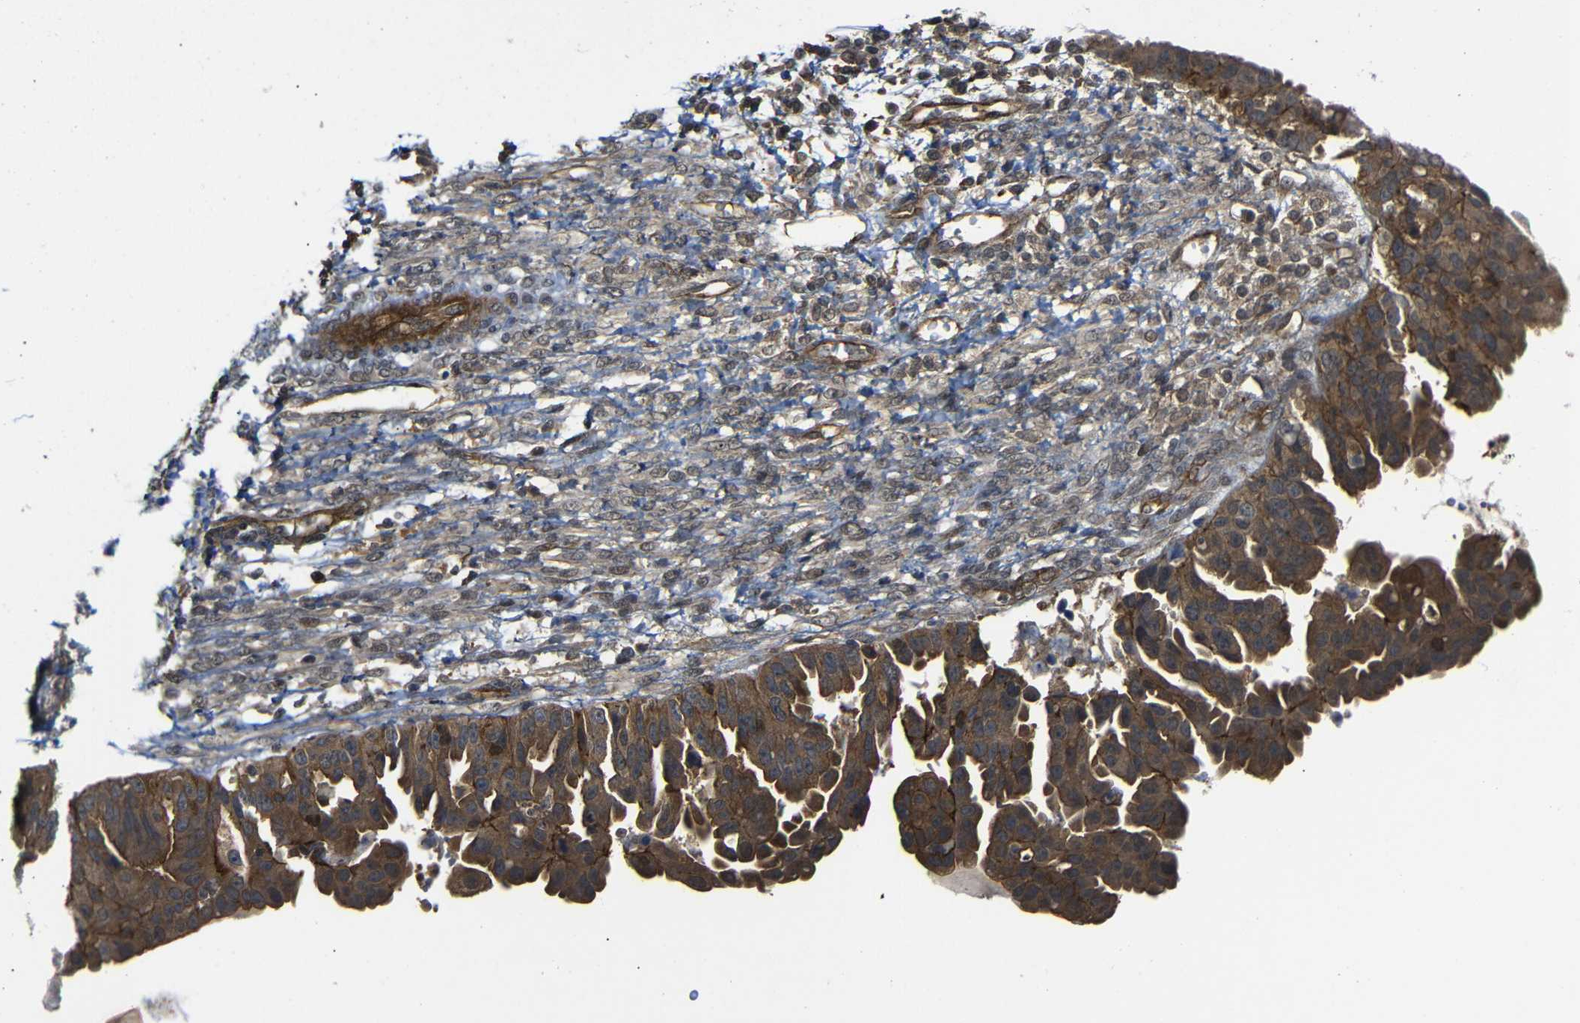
{"staining": {"intensity": "moderate", "quantity": ">75%", "location": "cytoplasmic/membranous"}, "tissue": "ovarian cancer", "cell_type": "Tumor cells", "image_type": "cancer", "snomed": [{"axis": "morphology", "description": "Cystadenocarcinoma, serous, NOS"}, {"axis": "topography", "description": "Ovary"}], "caption": "Protein expression analysis of ovarian serous cystadenocarcinoma shows moderate cytoplasmic/membranous staining in approximately >75% of tumor cells.", "gene": "NANOS1", "patient": {"sex": "female", "age": 58}}